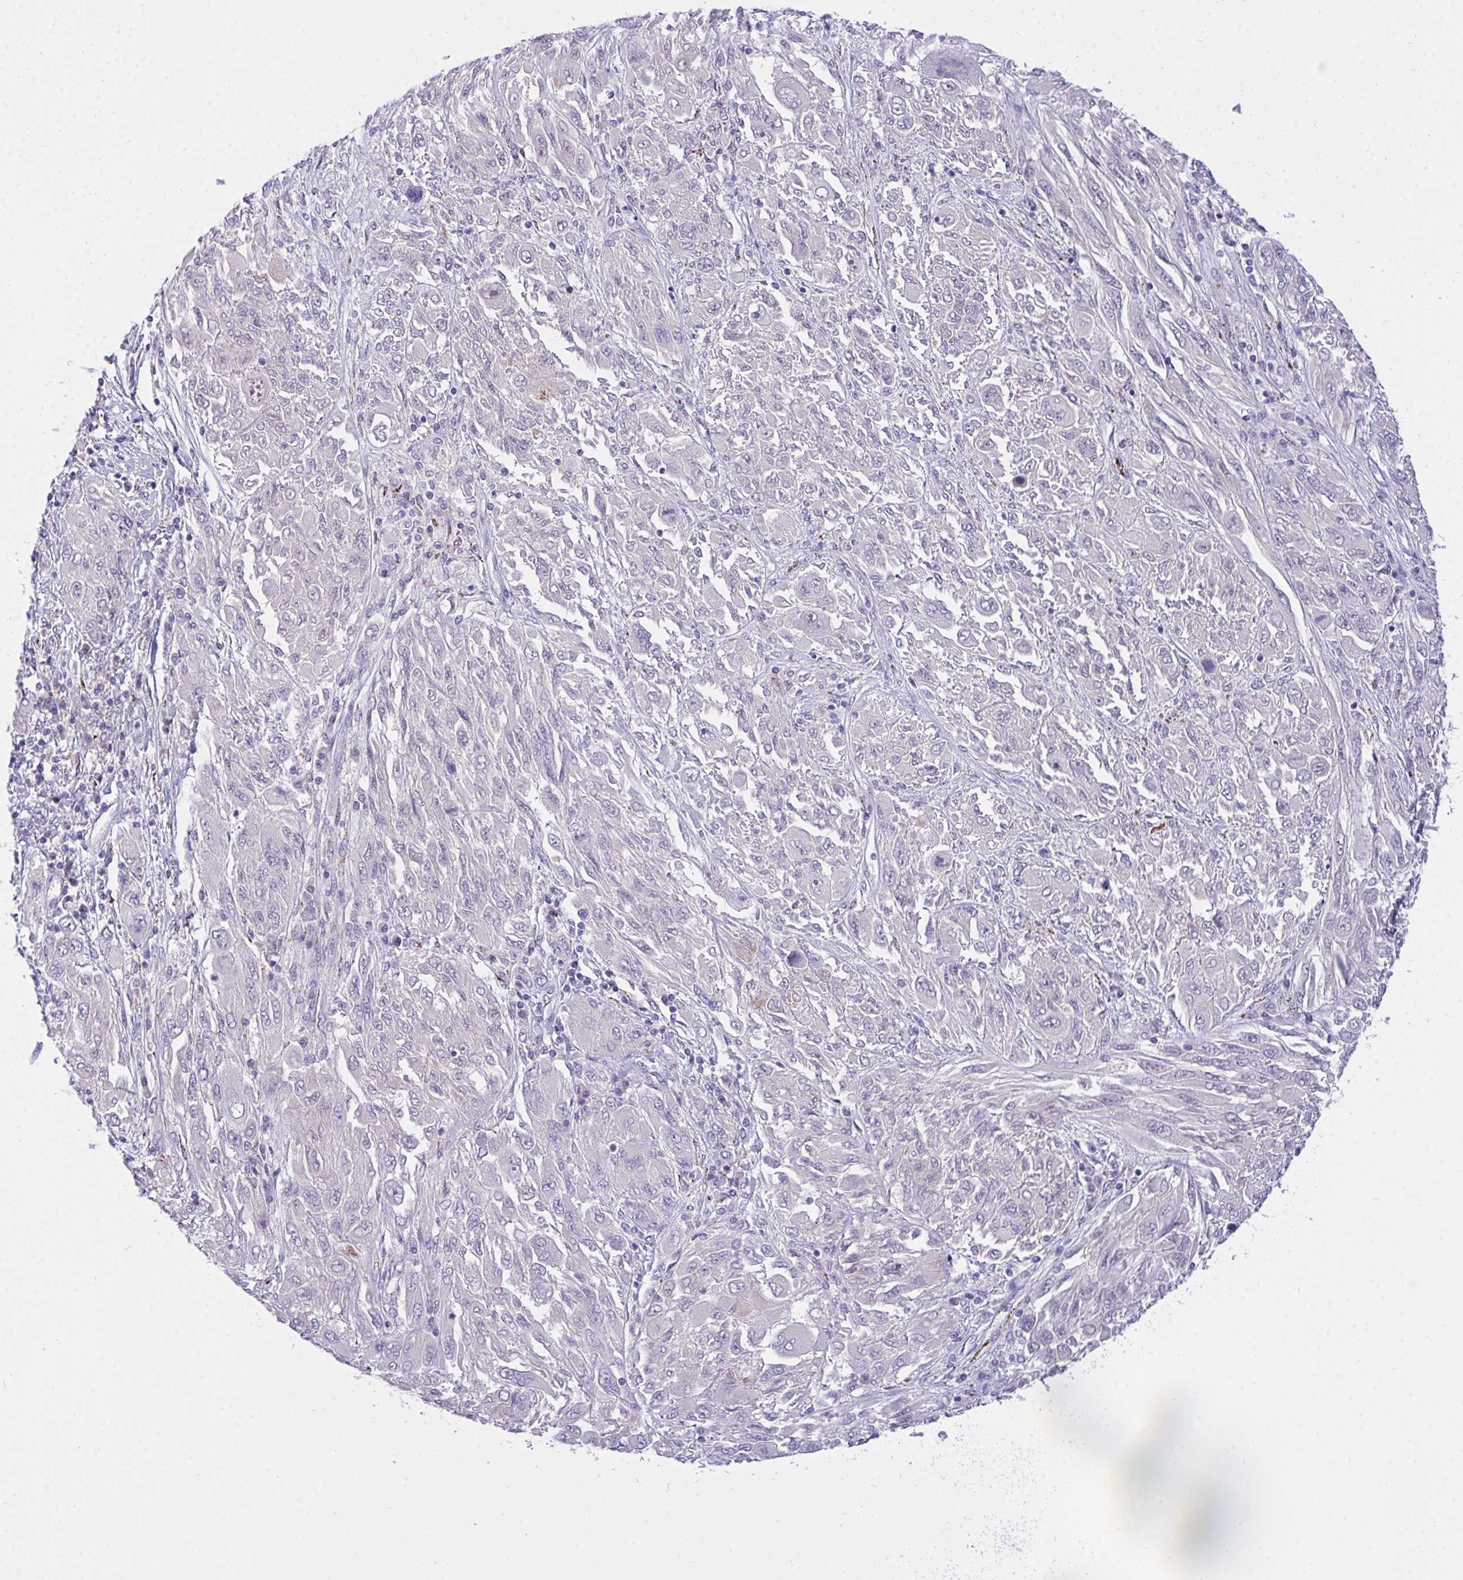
{"staining": {"intensity": "negative", "quantity": "none", "location": "none"}, "tissue": "melanoma", "cell_type": "Tumor cells", "image_type": "cancer", "snomed": [{"axis": "morphology", "description": "Malignant melanoma, NOS"}, {"axis": "topography", "description": "Skin"}], "caption": "Immunohistochemistry image of neoplastic tissue: melanoma stained with DAB shows no significant protein expression in tumor cells.", "gene": "SEMA6B", "patient": {"sex": "female", "age": 91}}